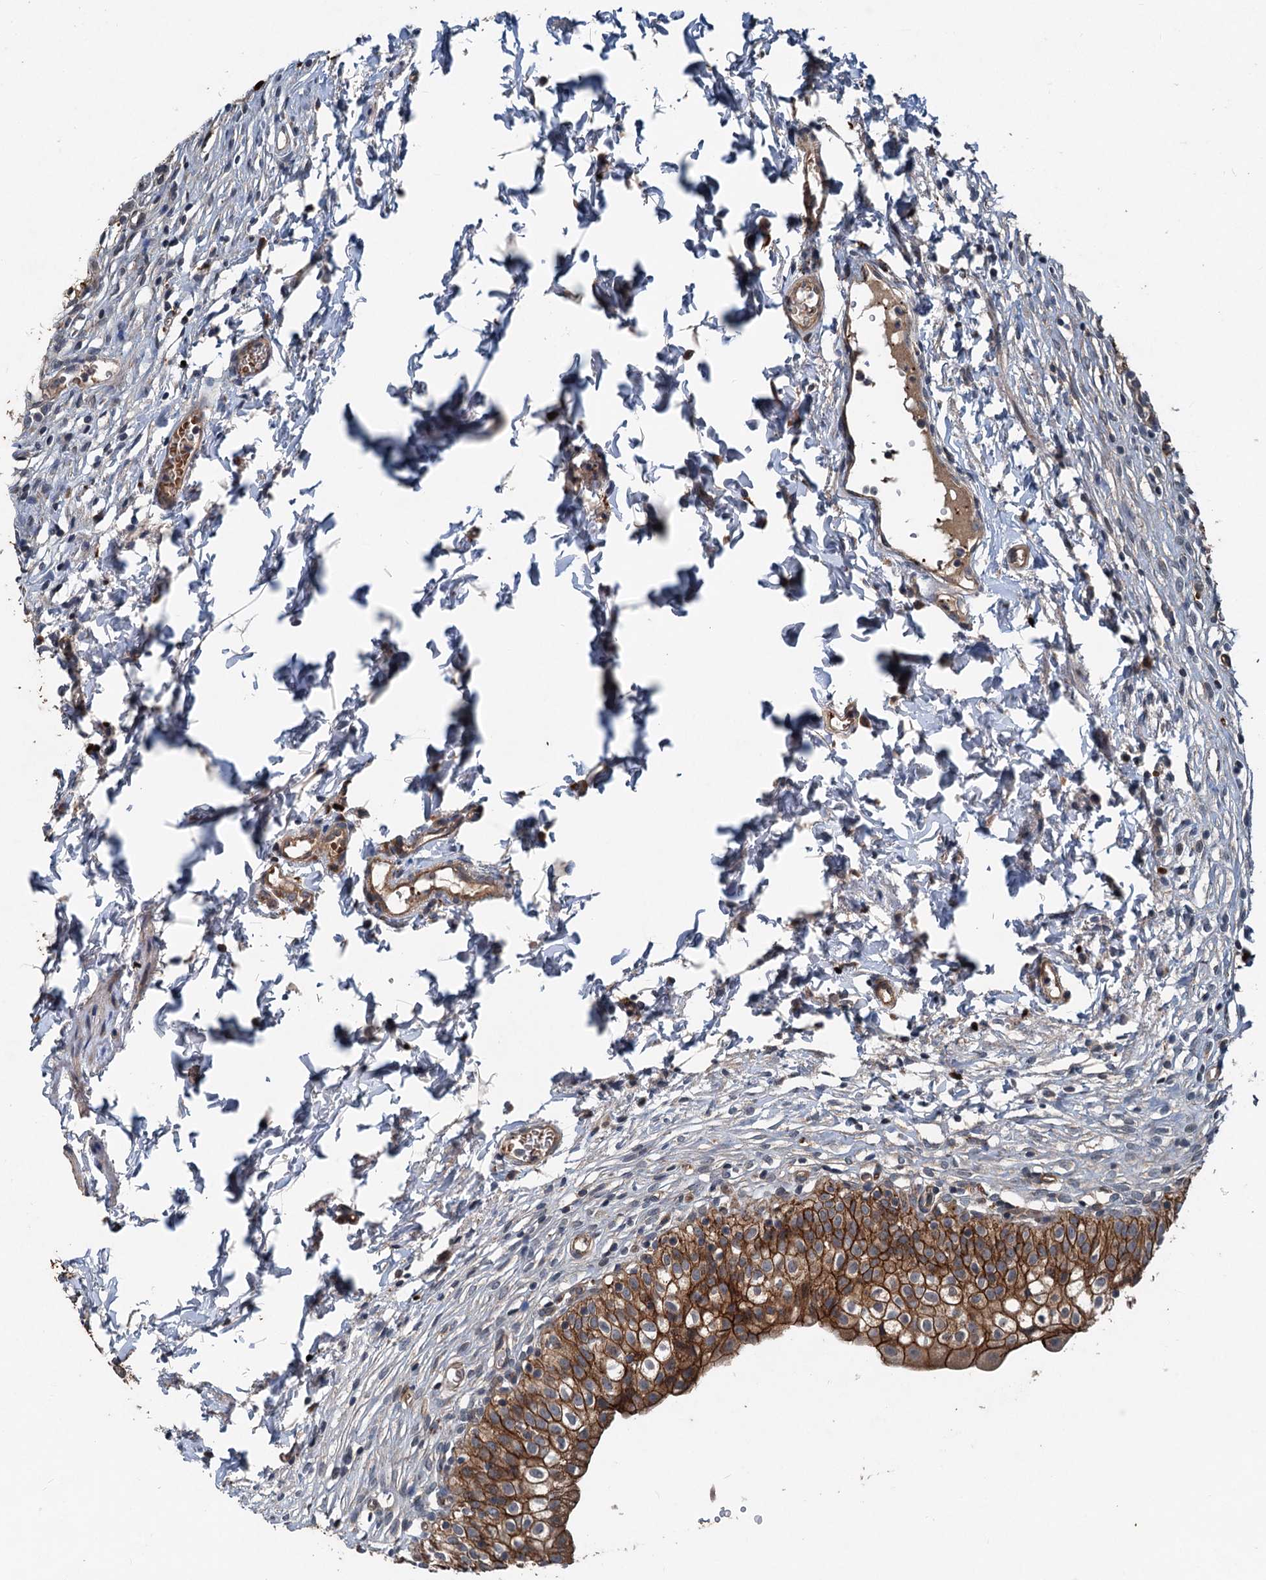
{"staining": {"intensity": "strong", "quantity": ">75%", "location": "cytoplasmic/membranous"}, "tissue": "urinary bladder", "cell_type": "Urothelial cells", "image_type": "normal", "snomed": [{"axis": "morphology", "description": "Normal tissue, NOS"}, {"axis": "topography", "description": "Urinary bladder"}], "caption": "Immunohistochemistry (IHC) staining of normal urinary bladder, which demonstrates high levels of strong cytoplasmic/membranous positivity in about >75% of urothelial cells indicating strong cytoplasmic/membranous protein positivity. The staining was performed using DAB (brown) for protein detection and nuclei were counterstained in hematoxylin (blue).", "gene": "N4BP2L2", "patient": {"sex": "male", "age": 55}}